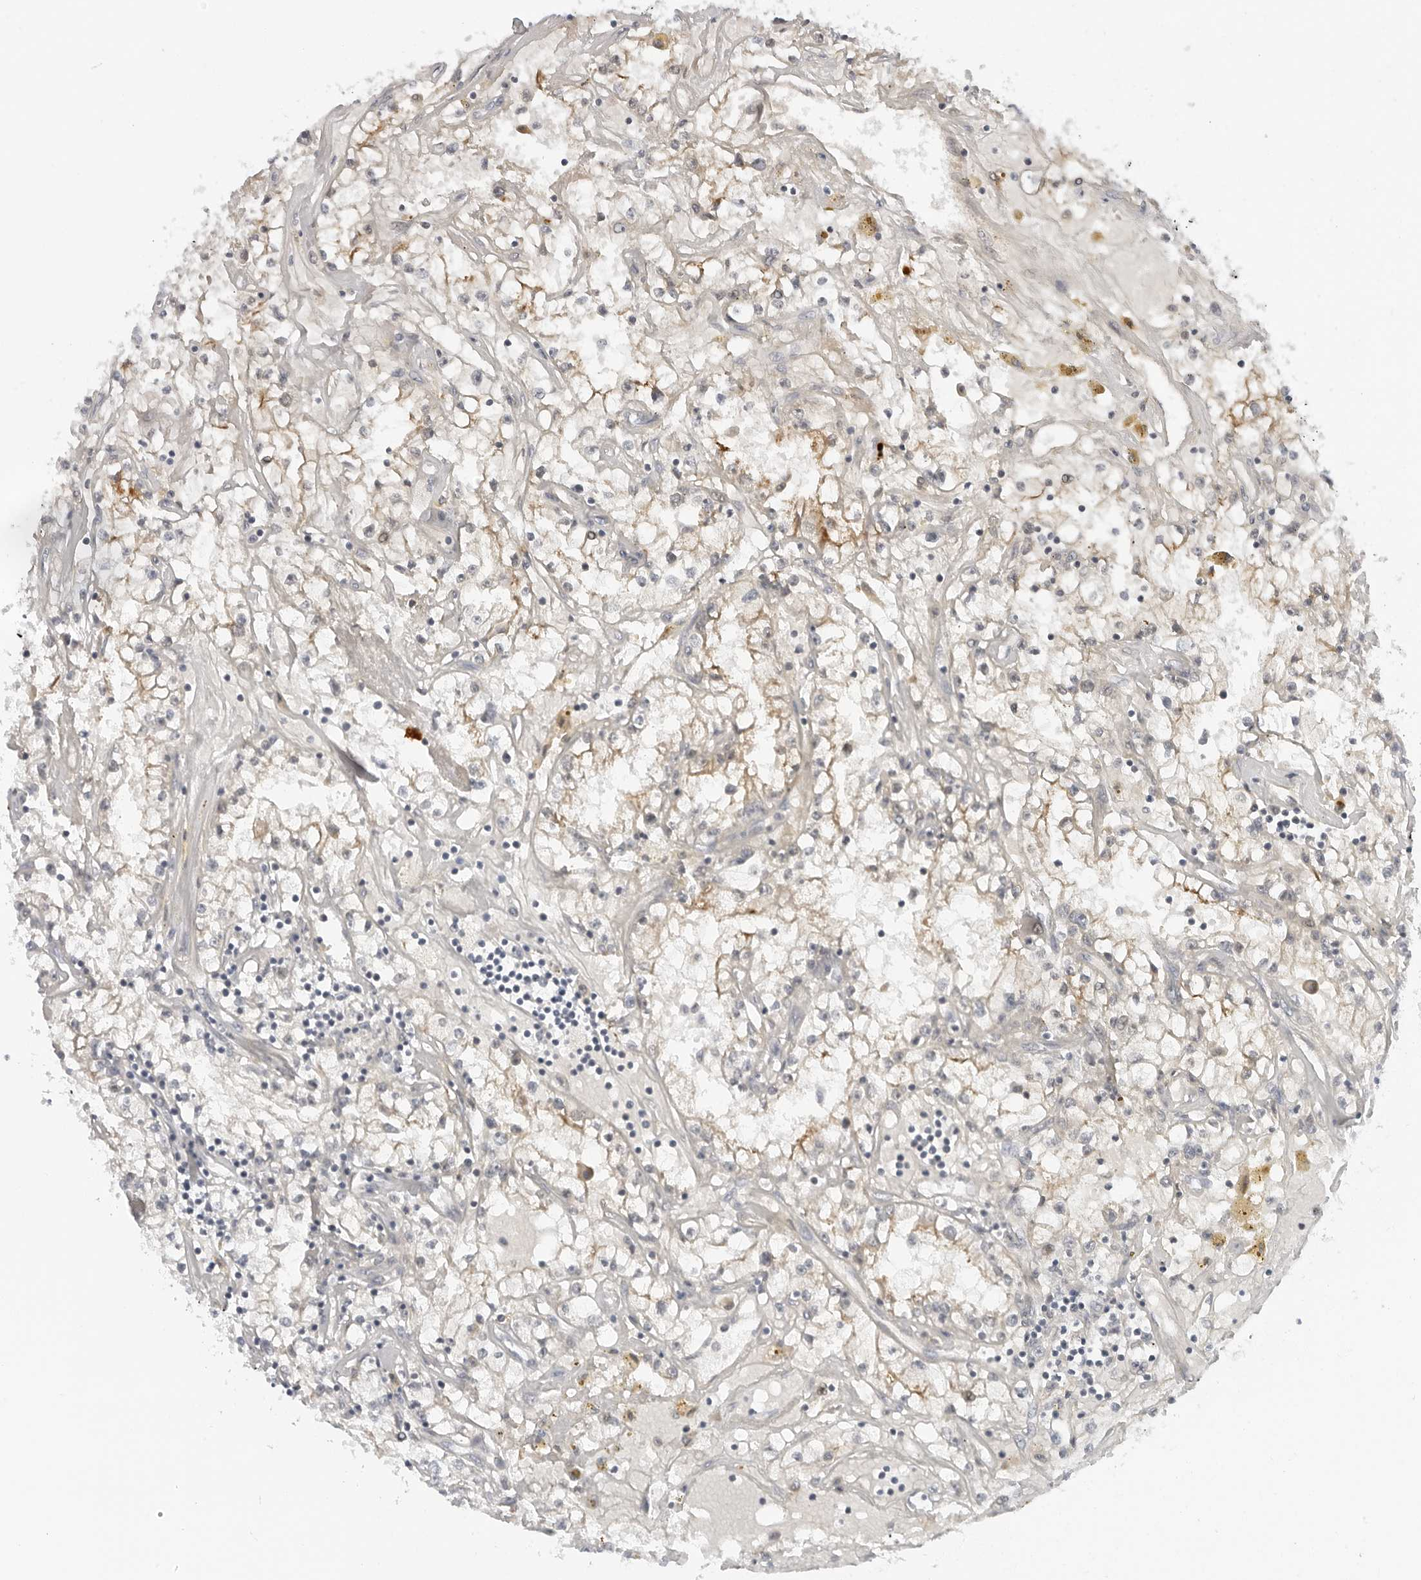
{"staining": {"intensity": "moderate", "quantity": "<25%", "location": "cytoplasmic/membranous"}, "tissue": "renal cancer", "cell_type": "Tumor cells", "image_type": "cancer", "snomed": [{"axis": "morphology", "description": "Adenocarcinoma, NOS"}, {"axis": "topography", "description": "Kidney"}], "caption": "The immunohistochemical stain shows moderate cytoplasmic/membranous positivity in tumor cells of adenocarcinoma (renal) tissue.", "gene": "SUGCT", "patient": {"sex": "male", "age": 56}}